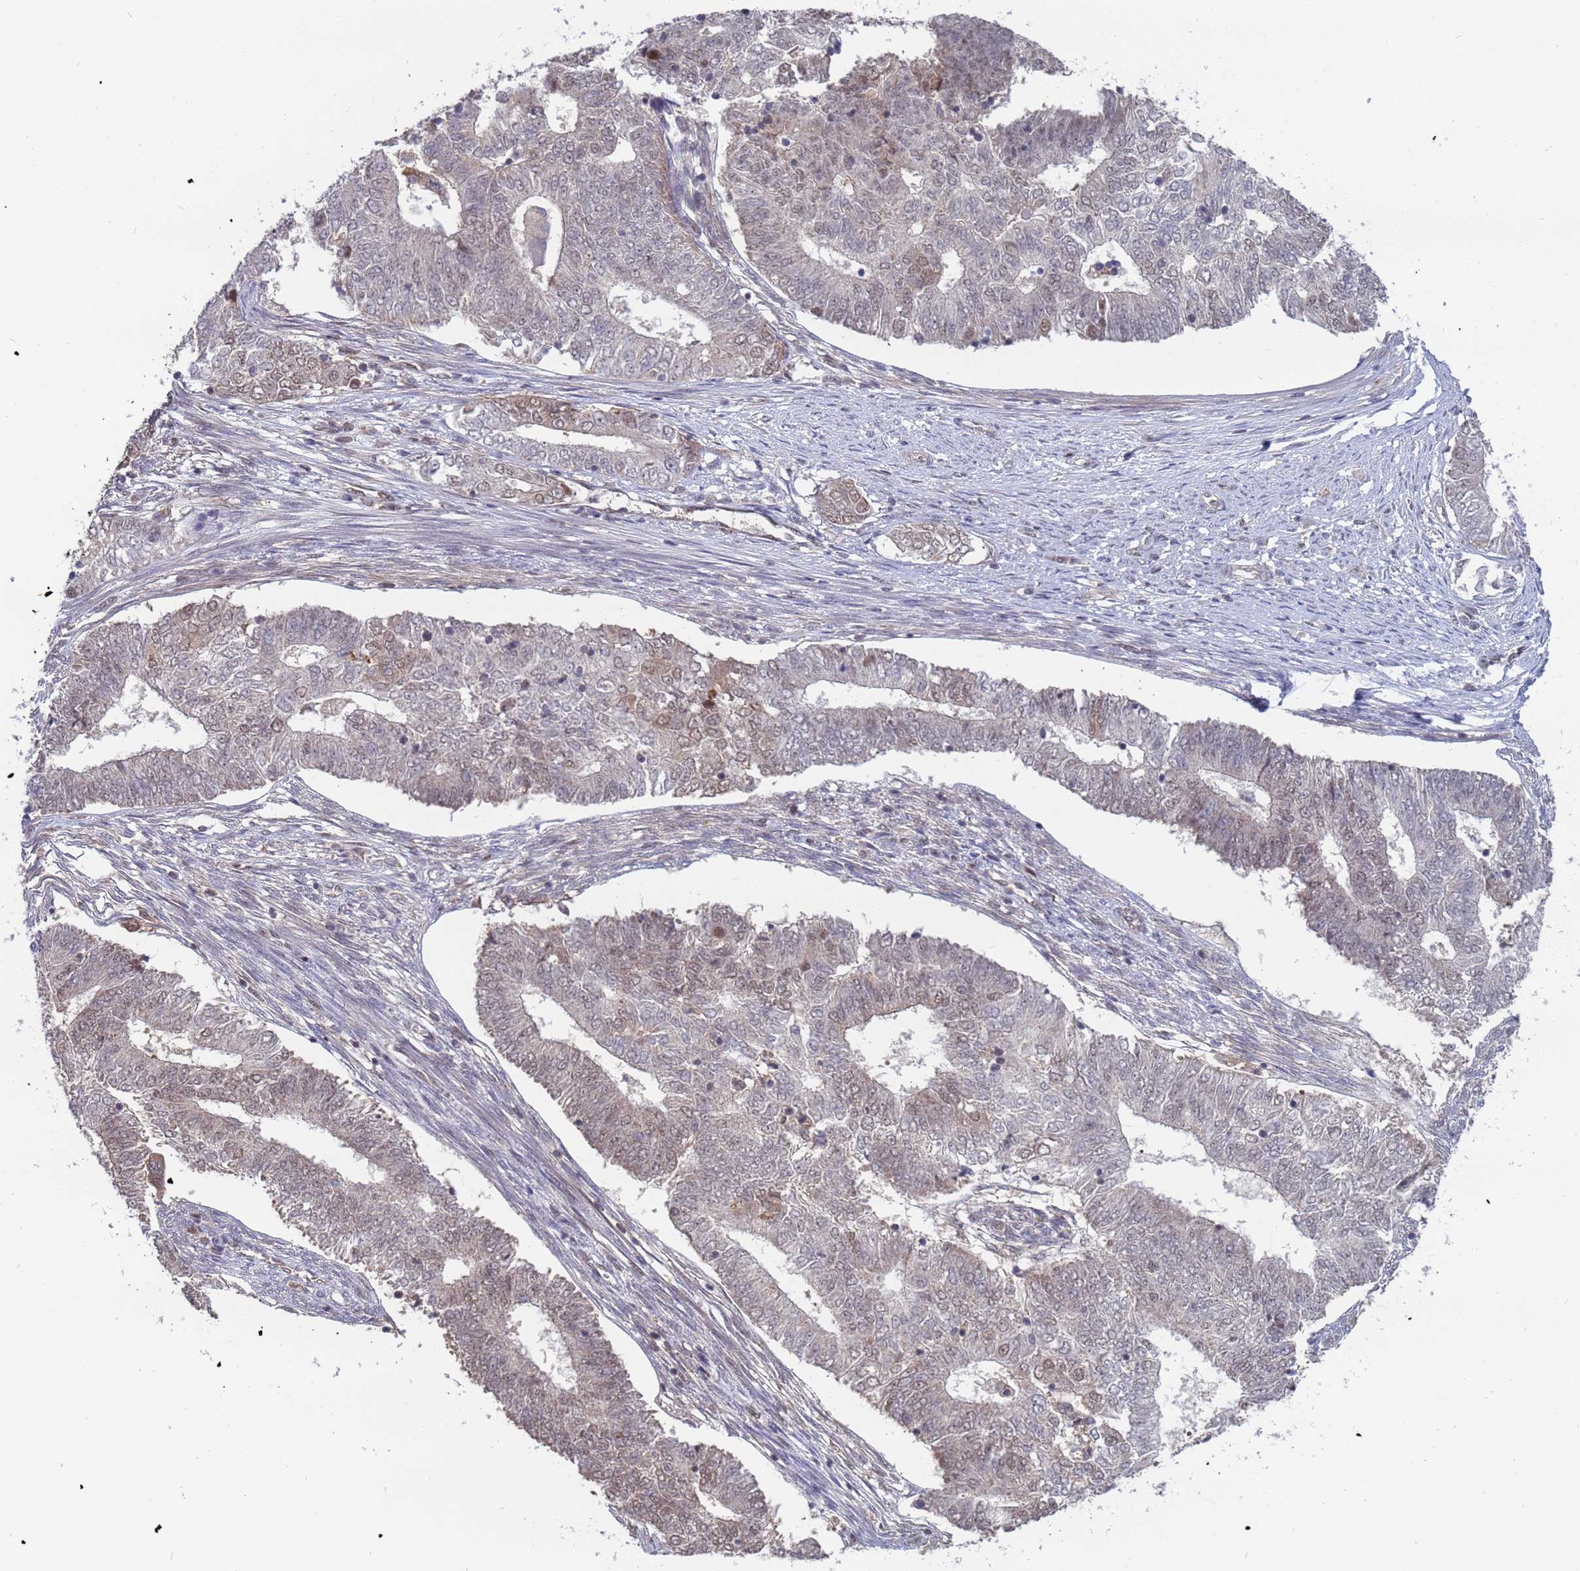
{"staining": {"intensity": "weak", "quantity": "<25%", "location": "nuclear"}, "tissue": "endometrial cancer", "cell_type": "Tumor cells", "image_type": "cancer", "snomed": [{"axis": "morphology", "description": "Adenocarcinoma, NOS"}, {"axis": "topography", "description": "Endometrium"}], "caption": "Tumor cells are negative for protein expression in human endometrial cancer (adenocarcinoma).", "gene": "DENND2B", "patient": {"sex": "female", "age": 62}}